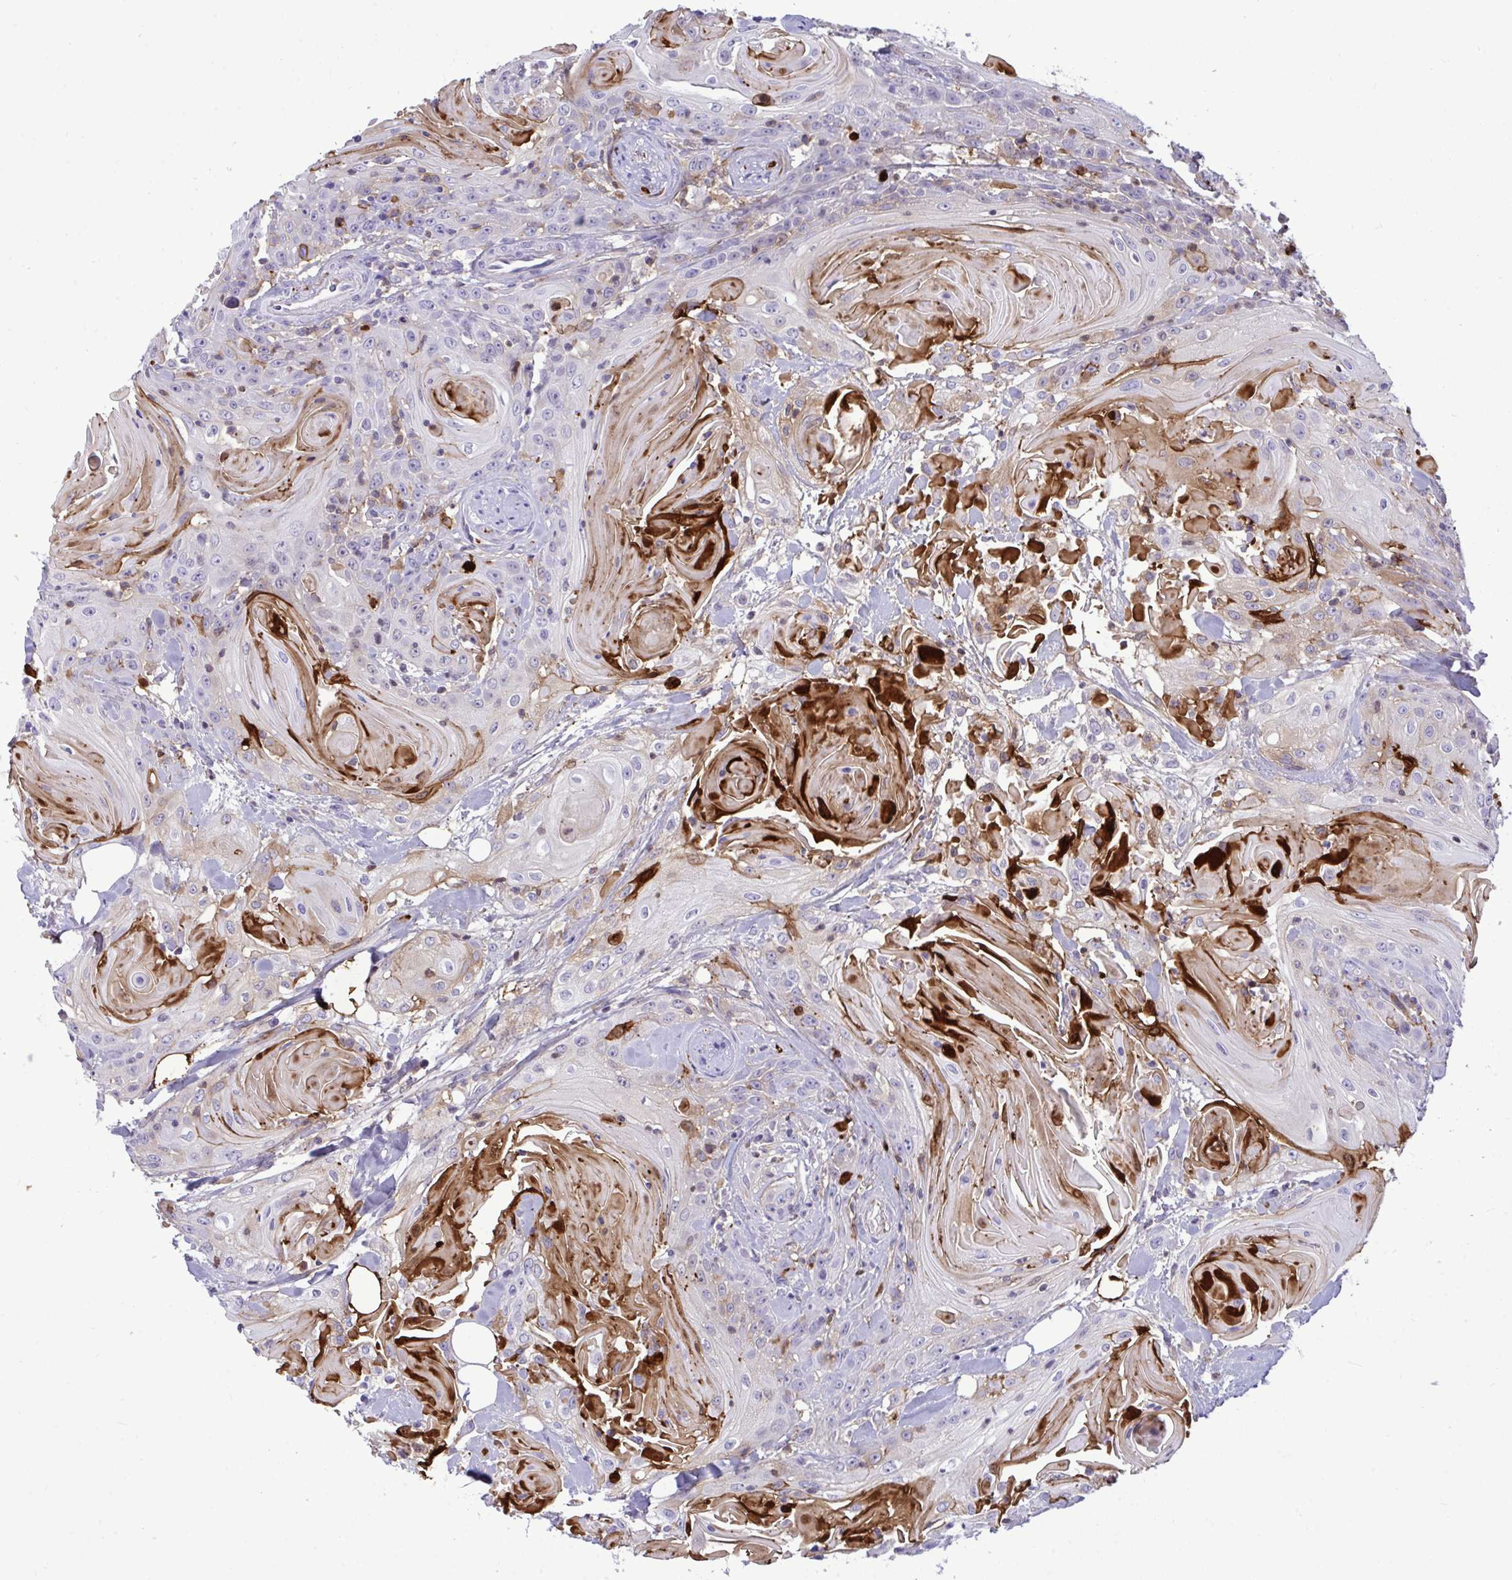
{"staining": {"intensity": "moderate", "quantity": "<25%", "location": "cytoplasmic/membranous"}, "tissue": "head and neck cancer", "cell_type": "Tumor cells", "image_type": "cancer", "snomed": [{"axis": "morphology", "description": "Squamous cell carcinoma, NOS"}, {"axis": "topography", "description": "Head-Neck"}], "caption": "The photomicrograph demonstrates a brown stain indicating the presence of a protein in the cytoplasmic/membranous of tumor cells in head and neck cancer (squamous cell carcinoma).", "gene": "F2", "patient": {"sex": "female", "age": 84}}